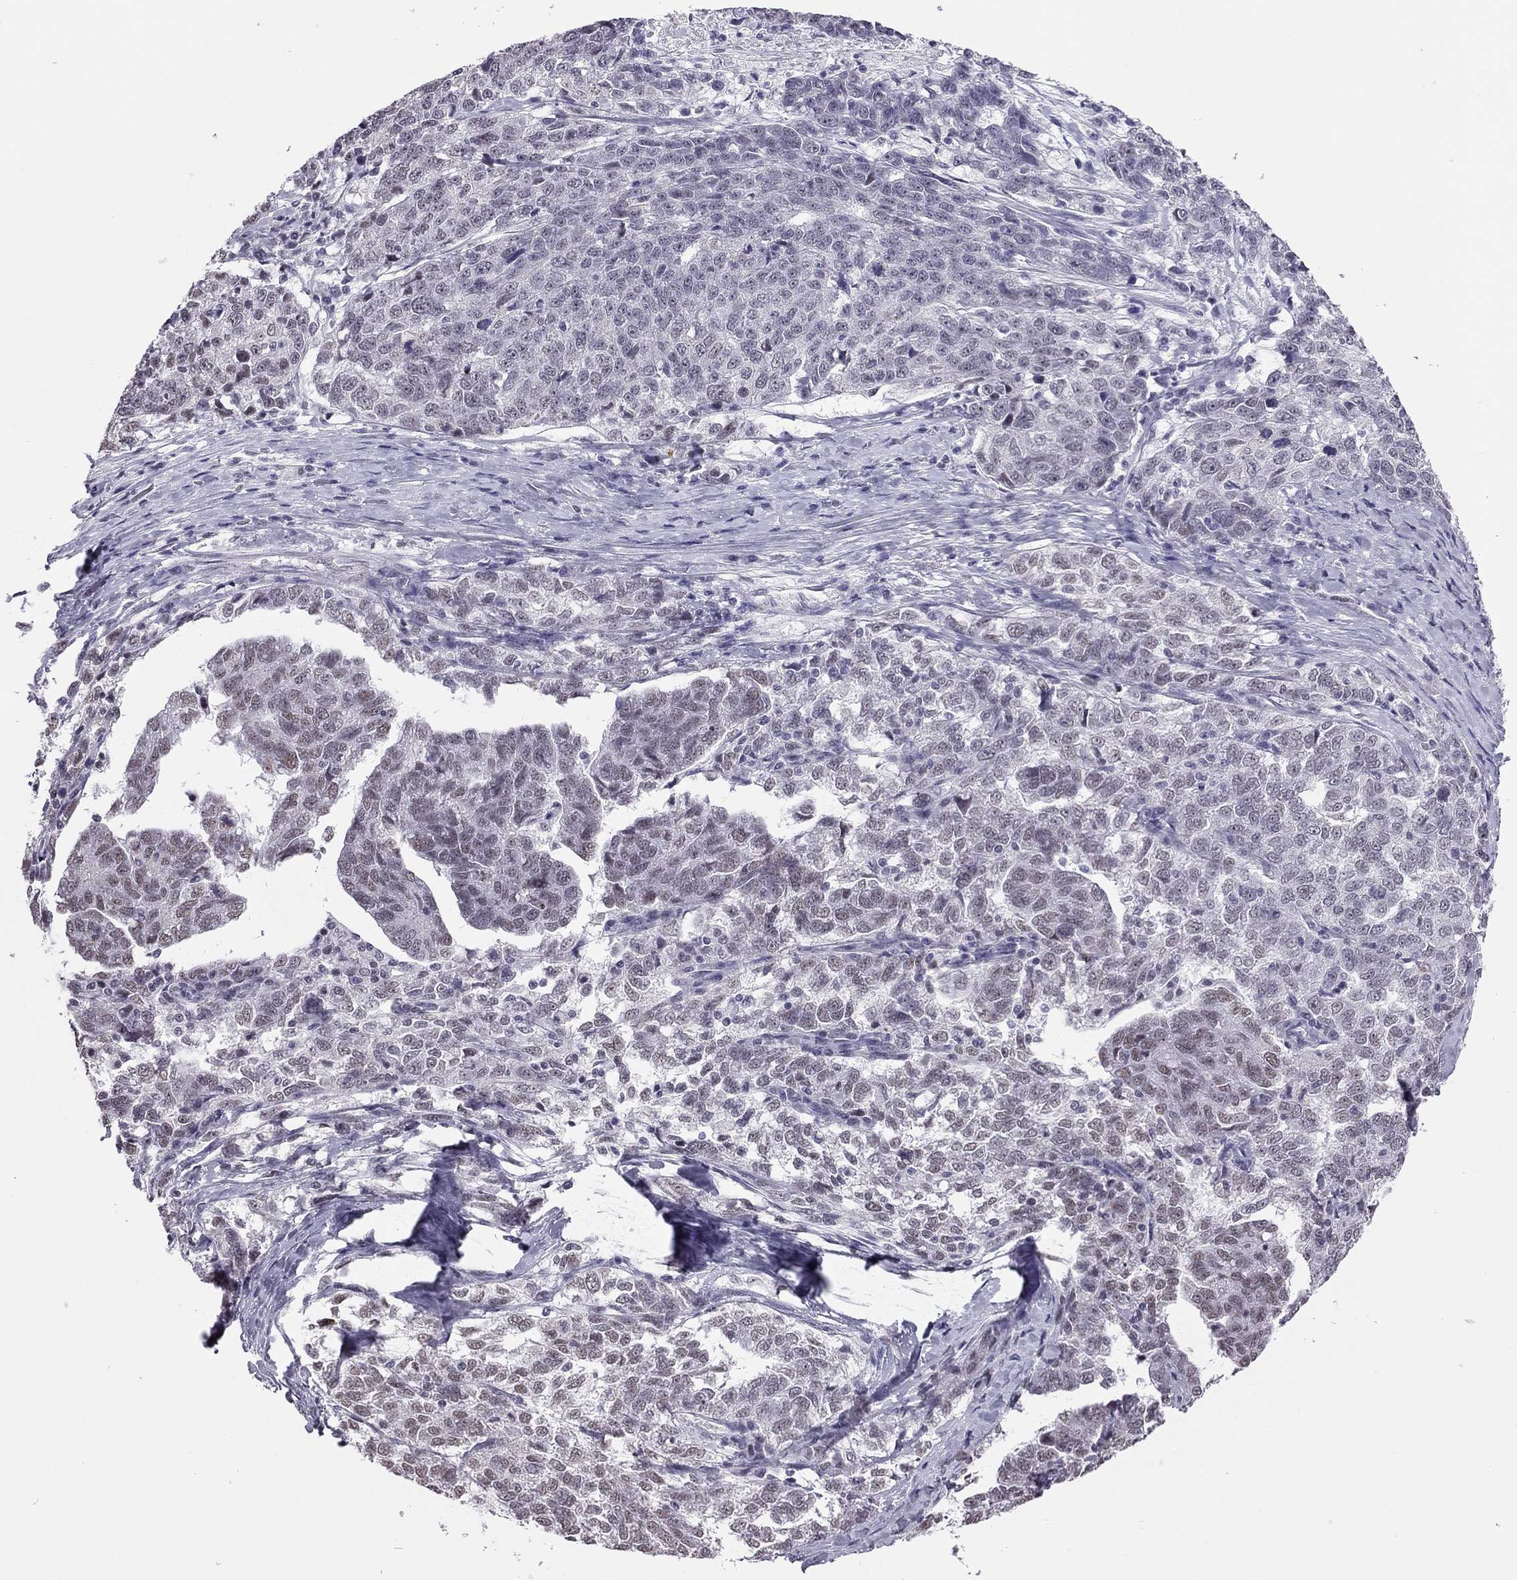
{"staining": {"intensity": "negative", "quantity": "none", "location": "none"}, "tissue": "ovarian cancer", "cell_type": "Tumor cells", "image_type": "cancer", "snomed": [{"axis": "morphology", "description": "Cystadenocarcinoma, serous, NOS"}, {"axis": "topography", "description": "Ovary"}], "caption": "Histopathology image shows no protein positivity in tumor cells of serous cystadenocarcinoma (ovarian) tissue.", "gene": "PPP1R3A", "patient": {"sex": "female", "age": 71}}